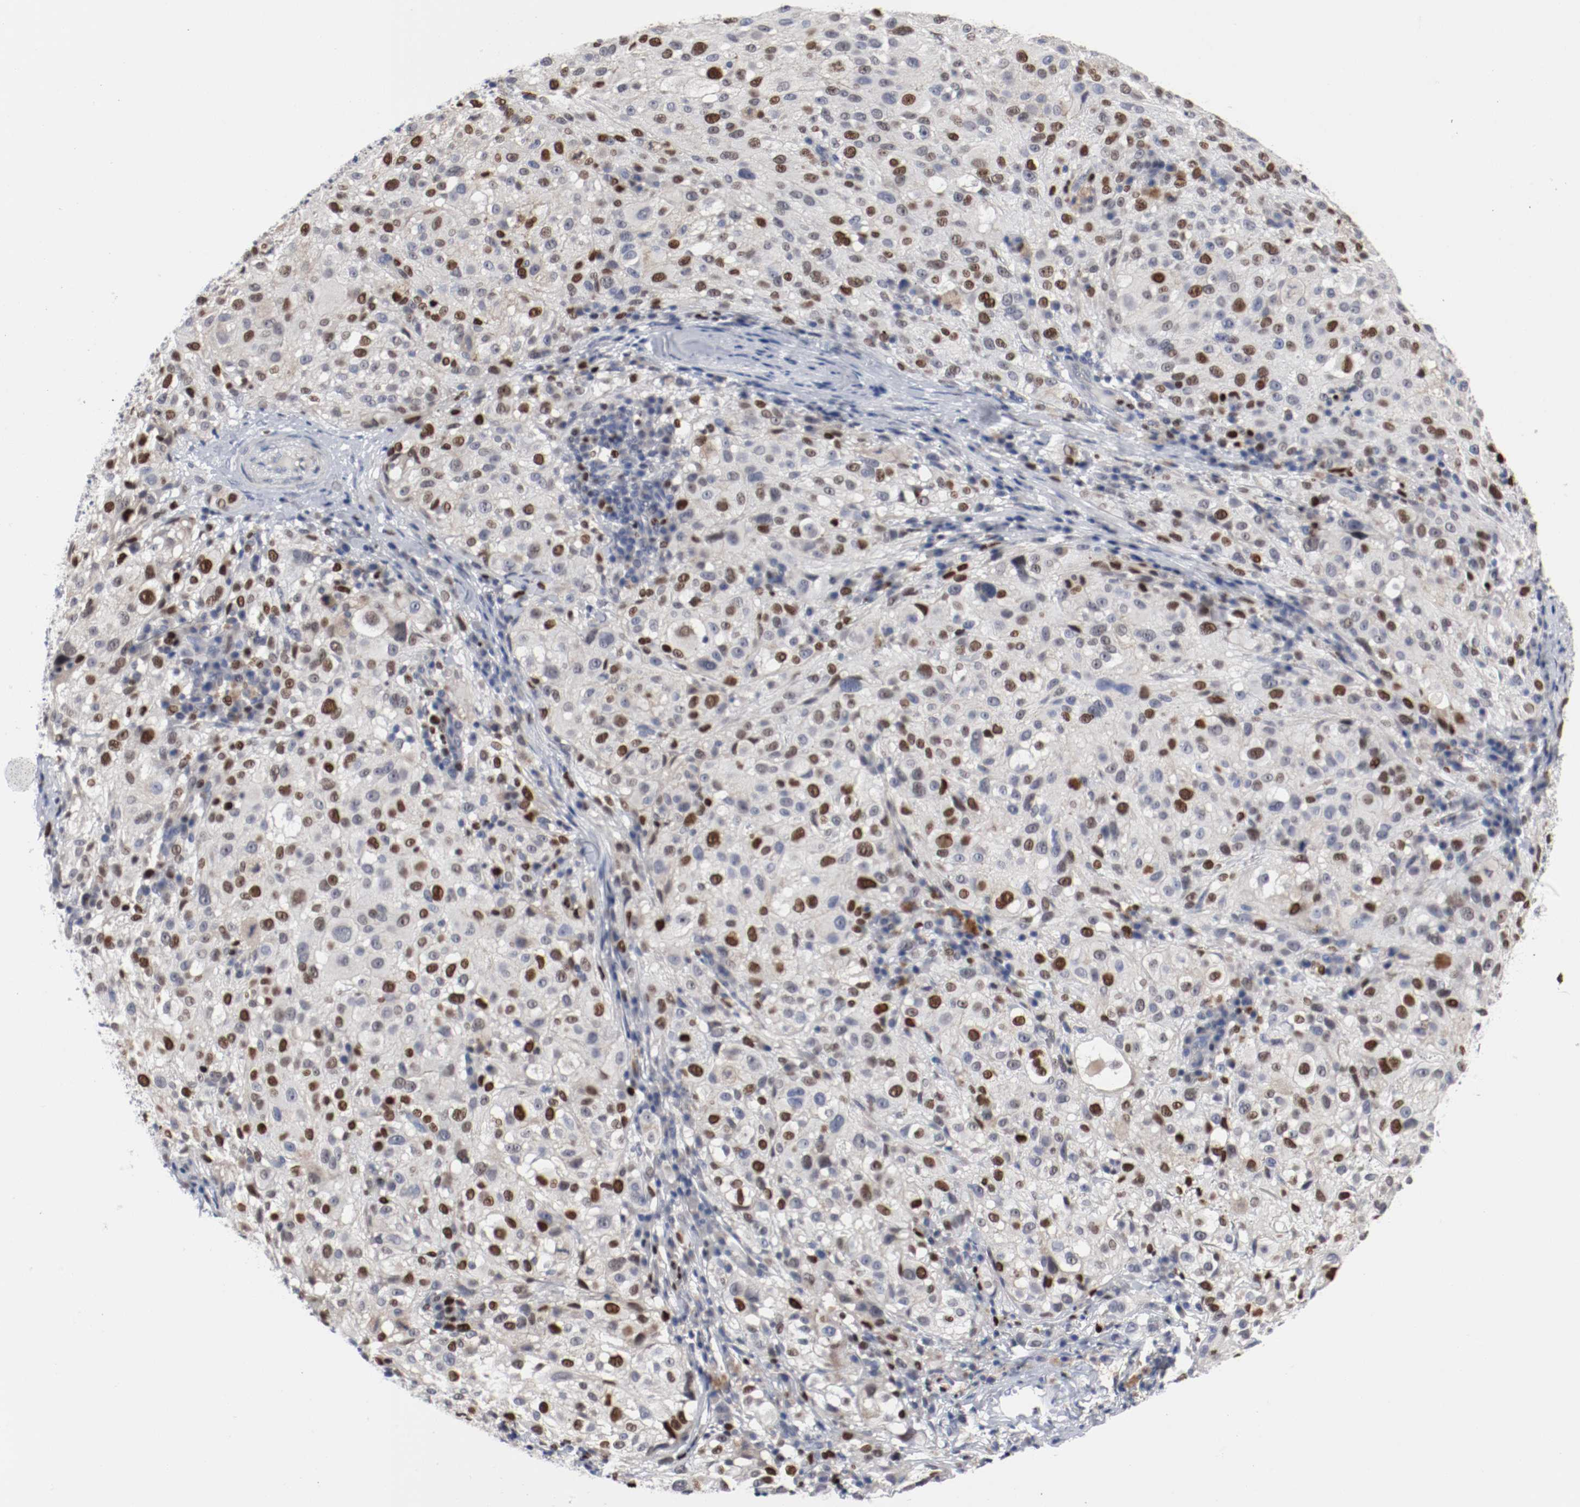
{"staining": {"intensity": "moderate", "quantity": "25%-75%", "location": "nuclear"}, "tissue": "melanoma", "cell_type": "Tumor cells", "image_type": "cancer", "snomed": [{"axis": "morphology", "description": "Necrosis, NOS"}, {"axis": "morphology", "description": "Malignant melanoma, NOS"}, {"axis": "topography", "description": "Skin"}], "caption": "This is an image of immunohistochemistry (IHC) staining of melanoma, which shows moderate expression in the nuclear of tumor cells.", "gene": "MCM6", "patient": {"sex": "female", "age": 87}}